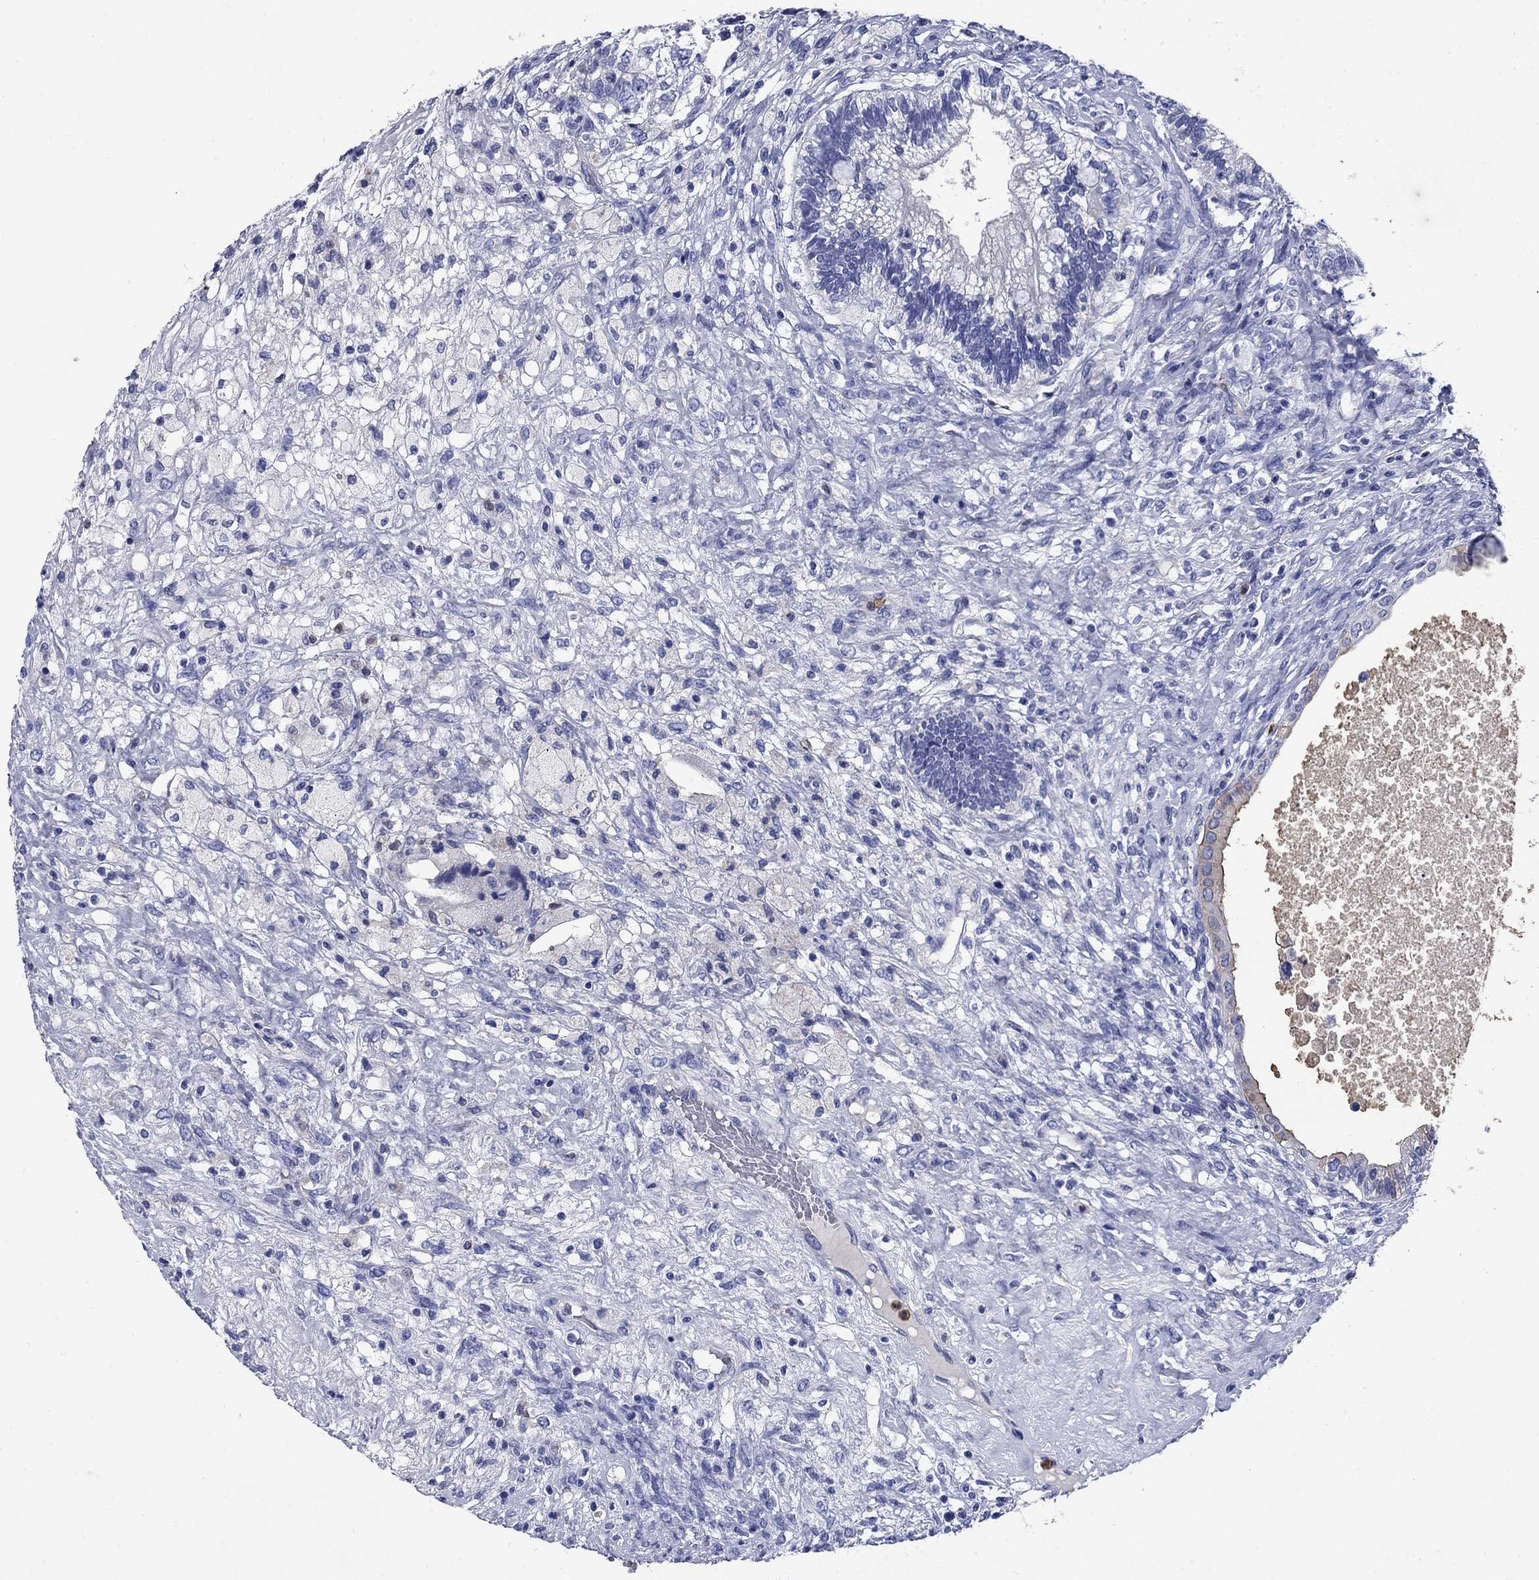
{"staining": {"intensity": "negative", "quantity": "none", "location": "none"}, "tissue": "testis cancer", "cell_type": "Tumor cells", "image_type": "cancer", "snomed": [{"axis": "morphology", "description": "Seminoma, NOS"}, {"axis": "morphology", "description": "Carcinoma, Embryonal, NOS"}, {"axis": "topography", "description": "Testis"}], "caption": "A photomicrograph of testis cancer stained for a protein demonstrates no brown staining in tumor cells.", "gene": "TFR2", "patient": {"sex": "male", "age": 41}}